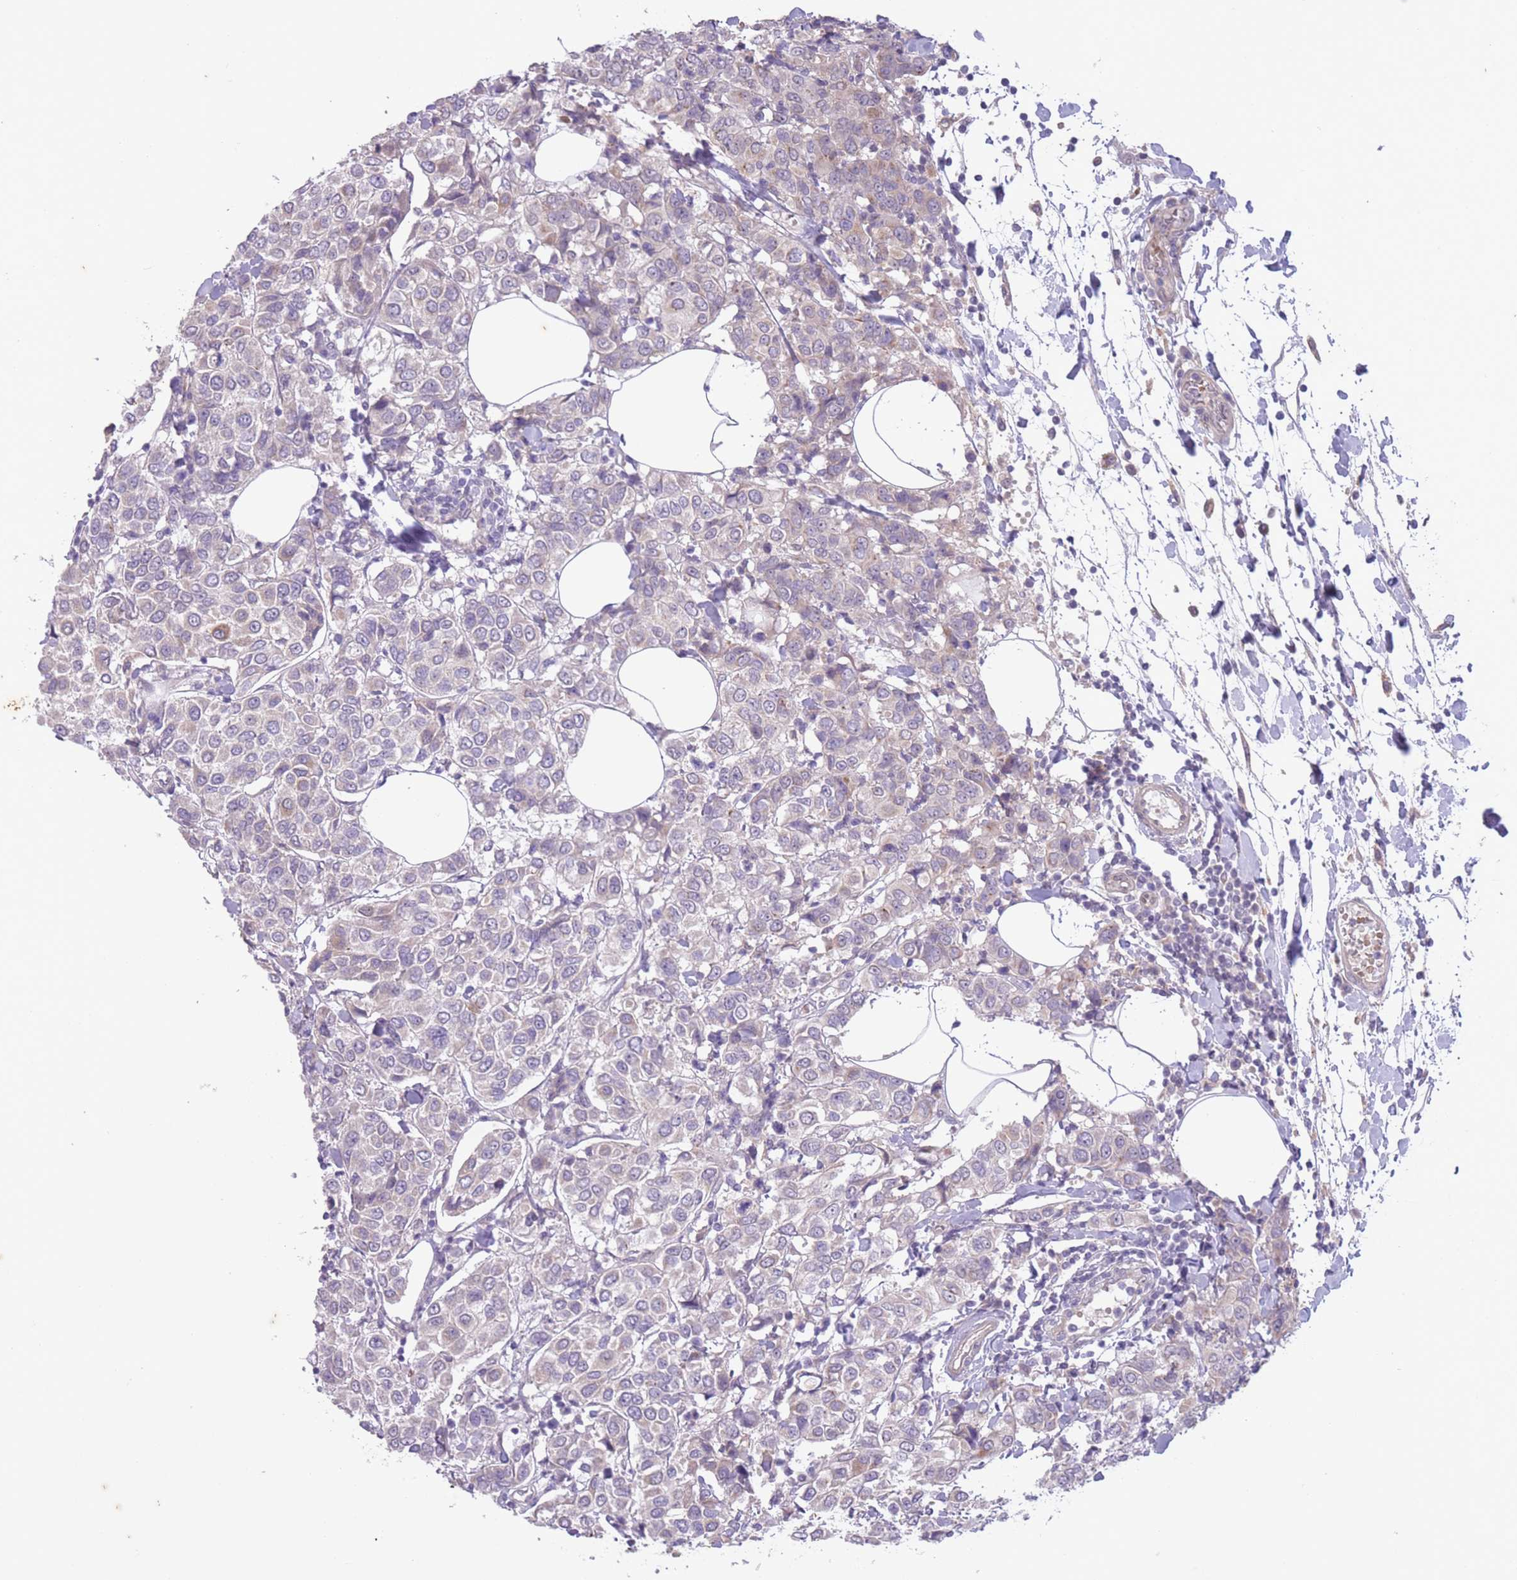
{"staining": {"intensity": "weak", "quantity": "<25%", "location": "cytoplasmic/membranous"}, "tissue": "breast cancer", "cell_type": "Tumor cells", "image_type": "cancer", "snomed": [{"axis": "morphology", "description": "Duct carcinoma"}, {"axis": "topography", "description": "Breast"}], "caption": "There is no significant positivity in tumor cells of infiltrating ductal carcinoma (breast). (DAB (3,3'-diaminobenzidine) immunohistochemistry (IHC), high magnification).", "gene": "ARPIN", "patient": {"sex": "female", "age": 55}}